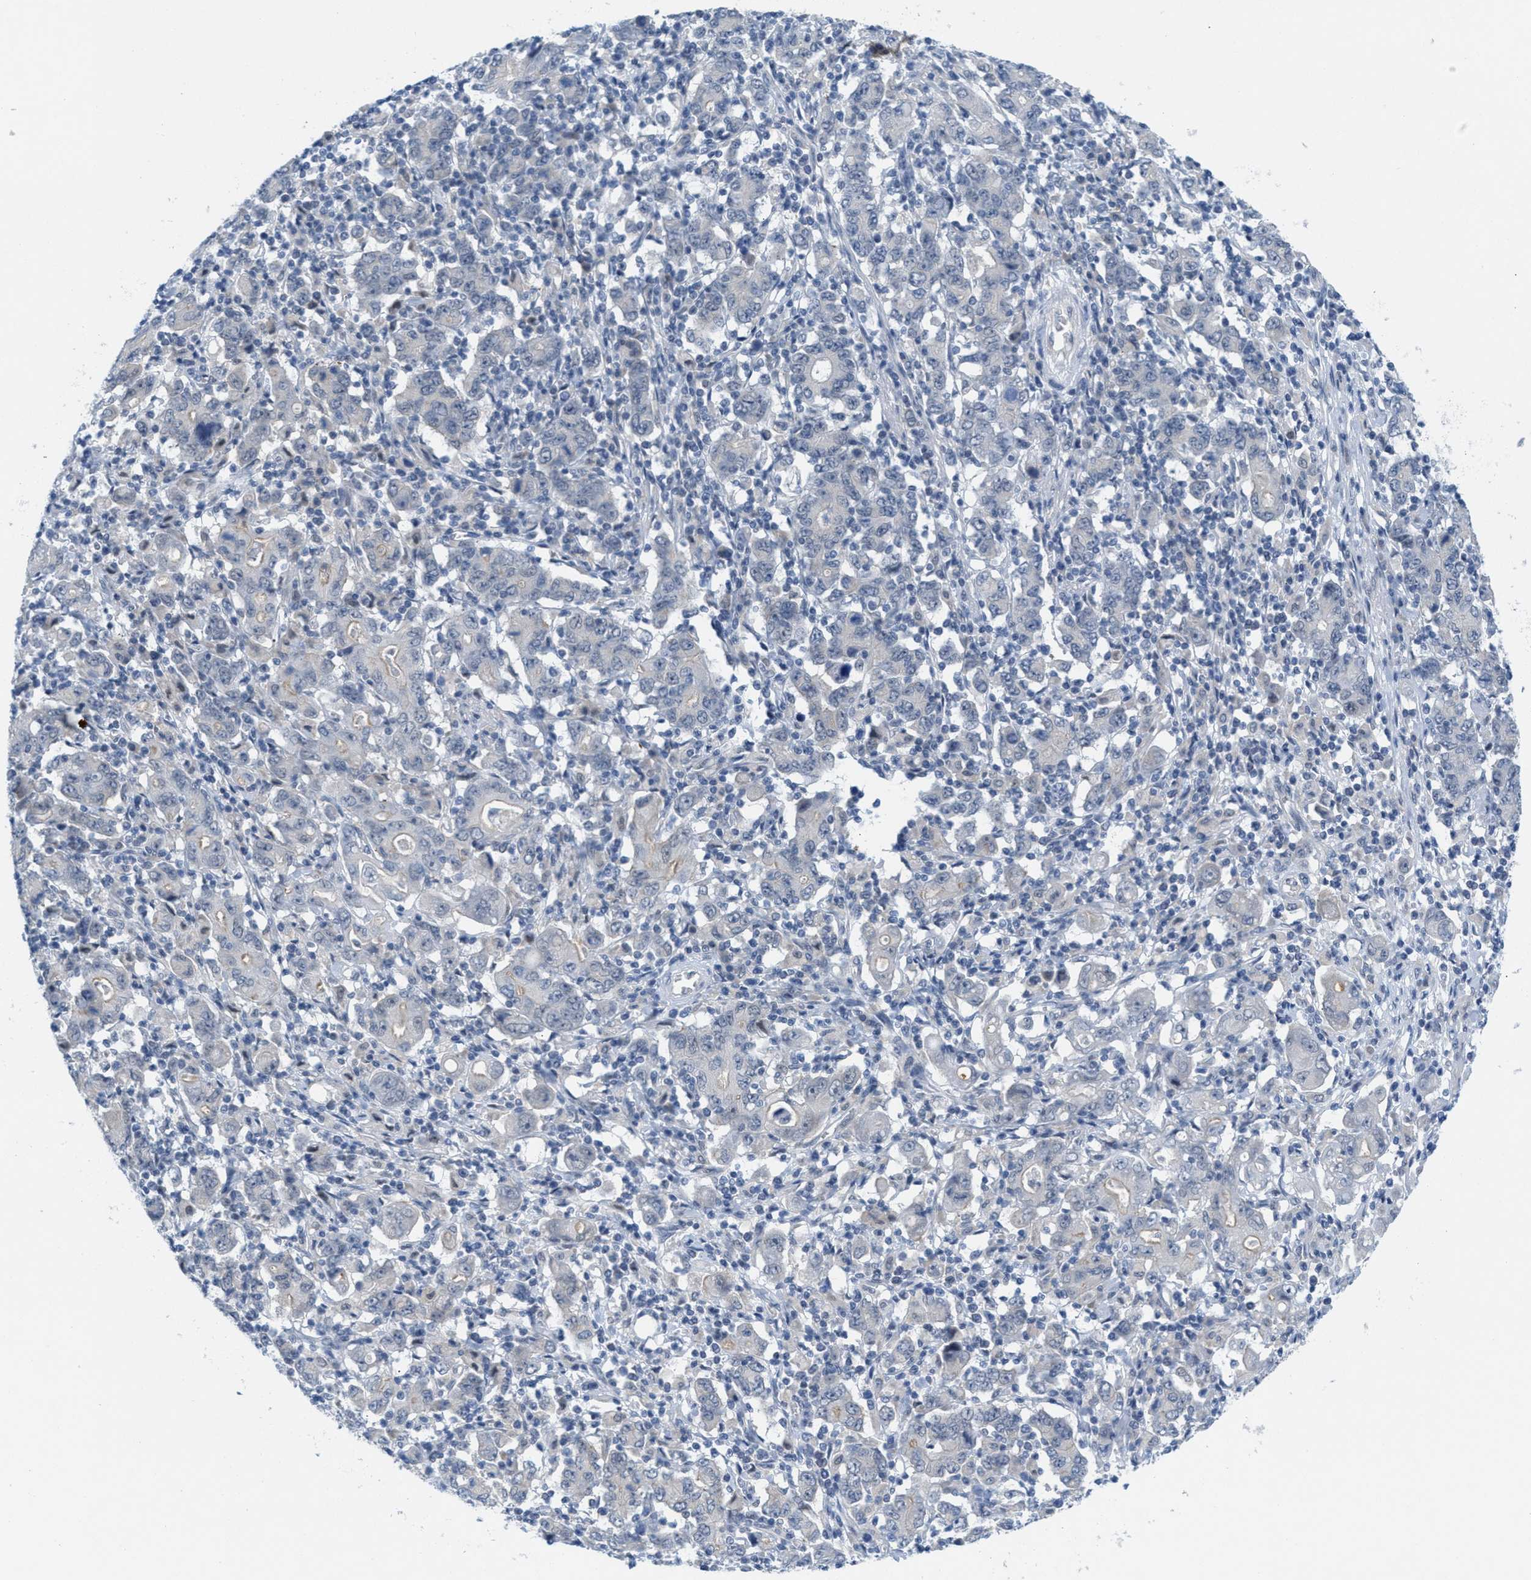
{"staining": {"intensity": "negative", "quantity": "none", "location": "none"}, "tissue": "stomach cancer", "cell_type": "Tumor cells", "image_type": "cancer", "snomed": [{"axis": "morphology", "description": "Adenocarcinoma, NOS"}, {"axis": "topography", "description": "Stomach, upper"}], "caption": "Stomach cancer (adenocarcinoma) was stained to show a protein in brown. There is no significant expression in tumor cells.", "gene": "WIPI2", "patient": {"sex": "male", "age": 69}}